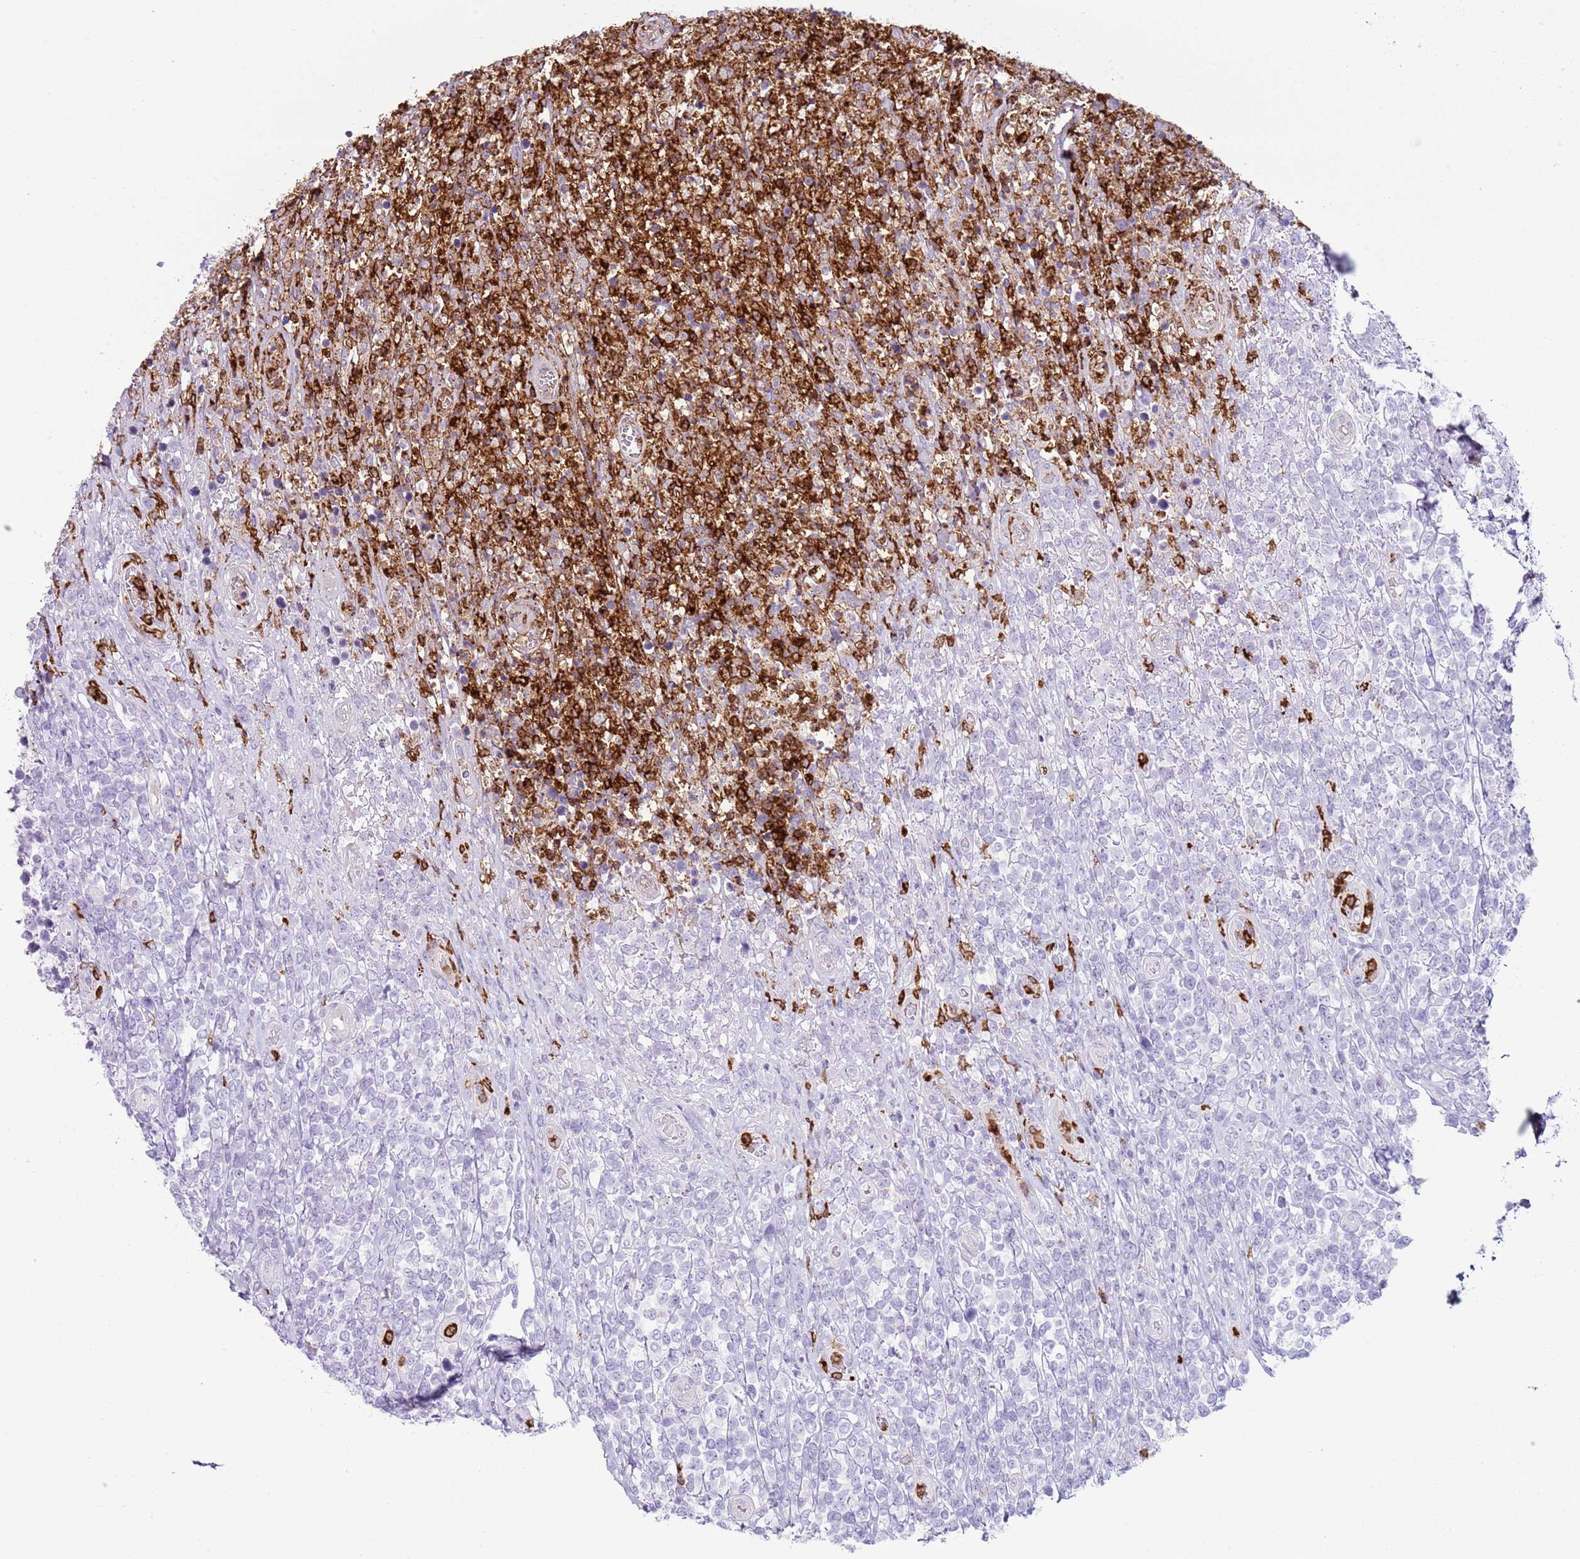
{"staining": {"intensity": "negative", "quantity": "none", "location": "none"}, "tissue": "lymphoma", "cell_type": "Tumor cells", "image_type": "cancer", "snomed": [{"axis": "morphology", "description": "Malignant lymphoma, non-Hodgkin's type, High grade"}, {"axis": "topography", "description": "Soft tissue"}], "caption": "Tumor cells show no significant staining in high-grade malignant lymphoma, non-Hodgkin's type.", "gene": "CD177", "patient": {"sex": "female", "age": 56}}